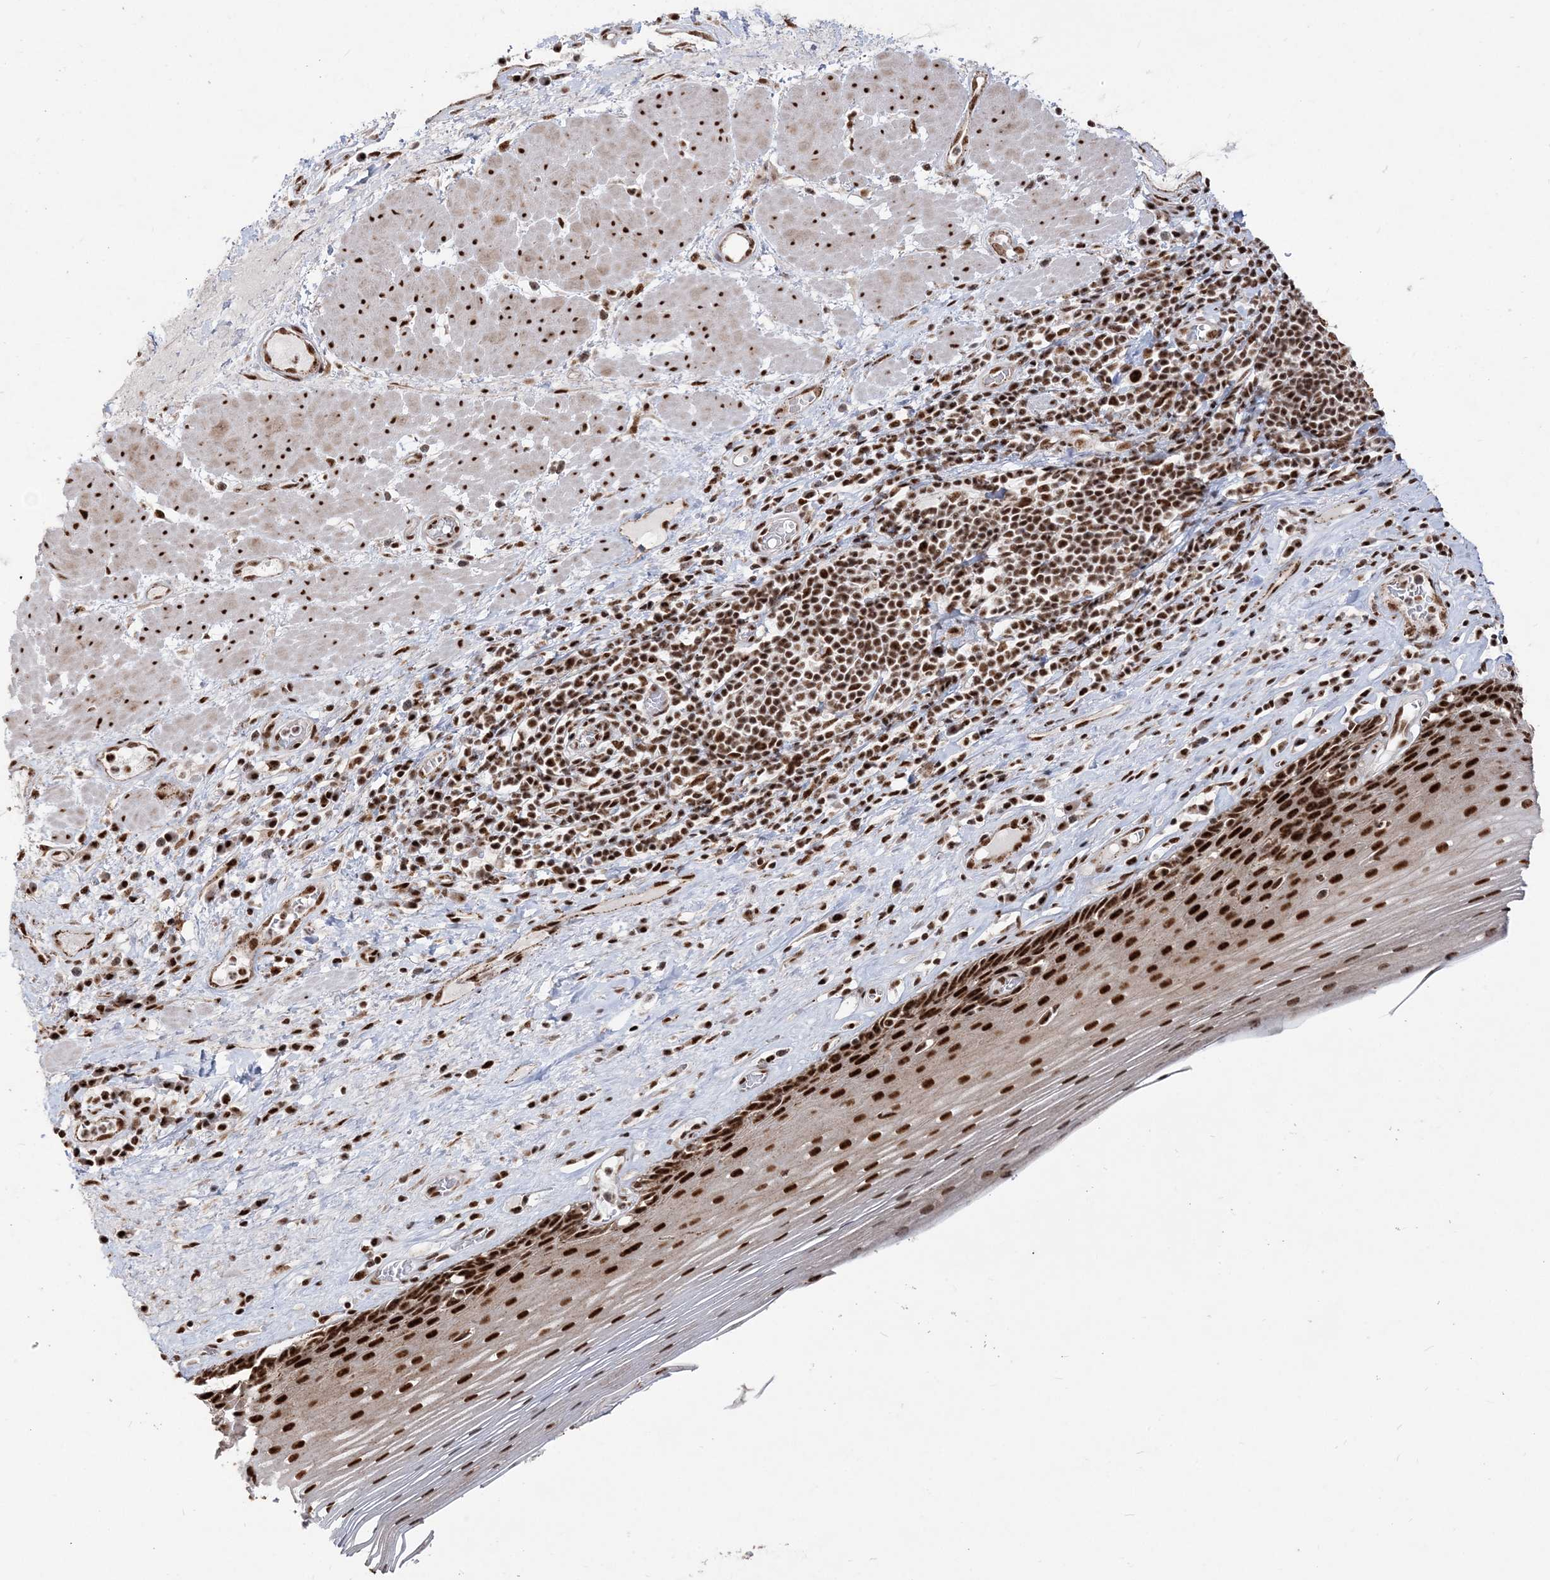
{"staining": {"intensity": "strong", "quantity": ">75%", "location": "nuclear"}, "tissue": "esophagus", "cell_type": "Squamous epithelial cells", "image_type": "normal", "snomed": [{"axis": "morphology", "description": "Normal tissue, NOS"}, {"axis": "topography", "description": "Esophagus"}], "caption": "Protein expression analysis of unremarkable esophagus reveals strong nuclear expression in about >75% of squamous epithelial cells. The staining was performed using DAB to visualize the protein expression in brown, while the nuclei were stained in blue with hematoxylin (Magnification: 20x).", "gene": "RBM17", "patient": {"sex": "male", "age": 62}}